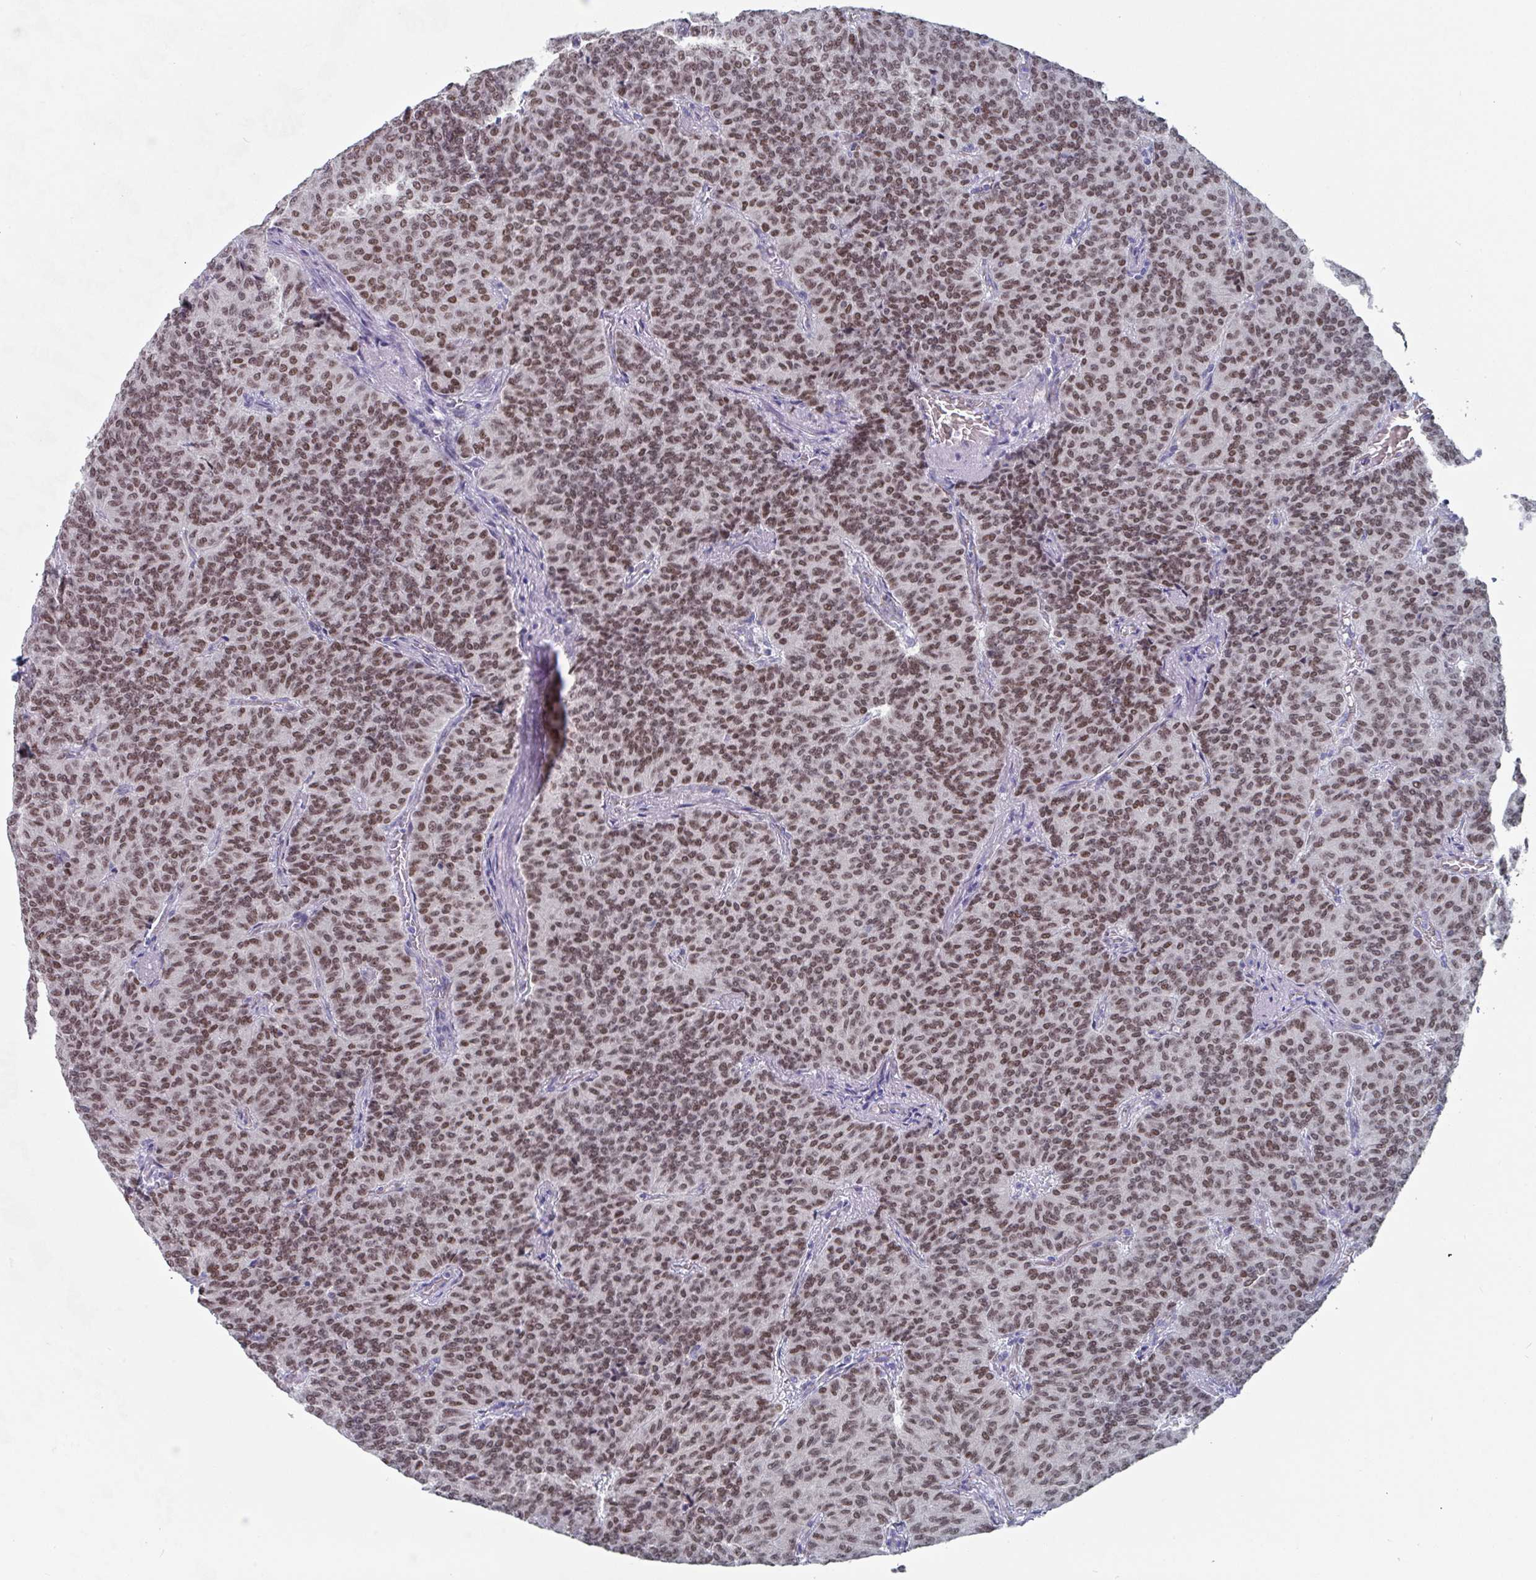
{"staining": {"intensity": "moderate", "quantity": ">75%", "location": "nuclear"}, "tissue": "carcinoid", "cell_type": "Tumor cells", "image_type": "cancer", "snomed": [{"axis": "morphology", "description": "Carcinoid, malignant, NOS"}, {"axis": "topography", "description": "Lung"}], "caption": "Moderate nuclear expression is seen in approximately >75% of tumor cells in carcinoid.", "gene": "FOXA1", "patient": {"sex": "male", "age": 61}}